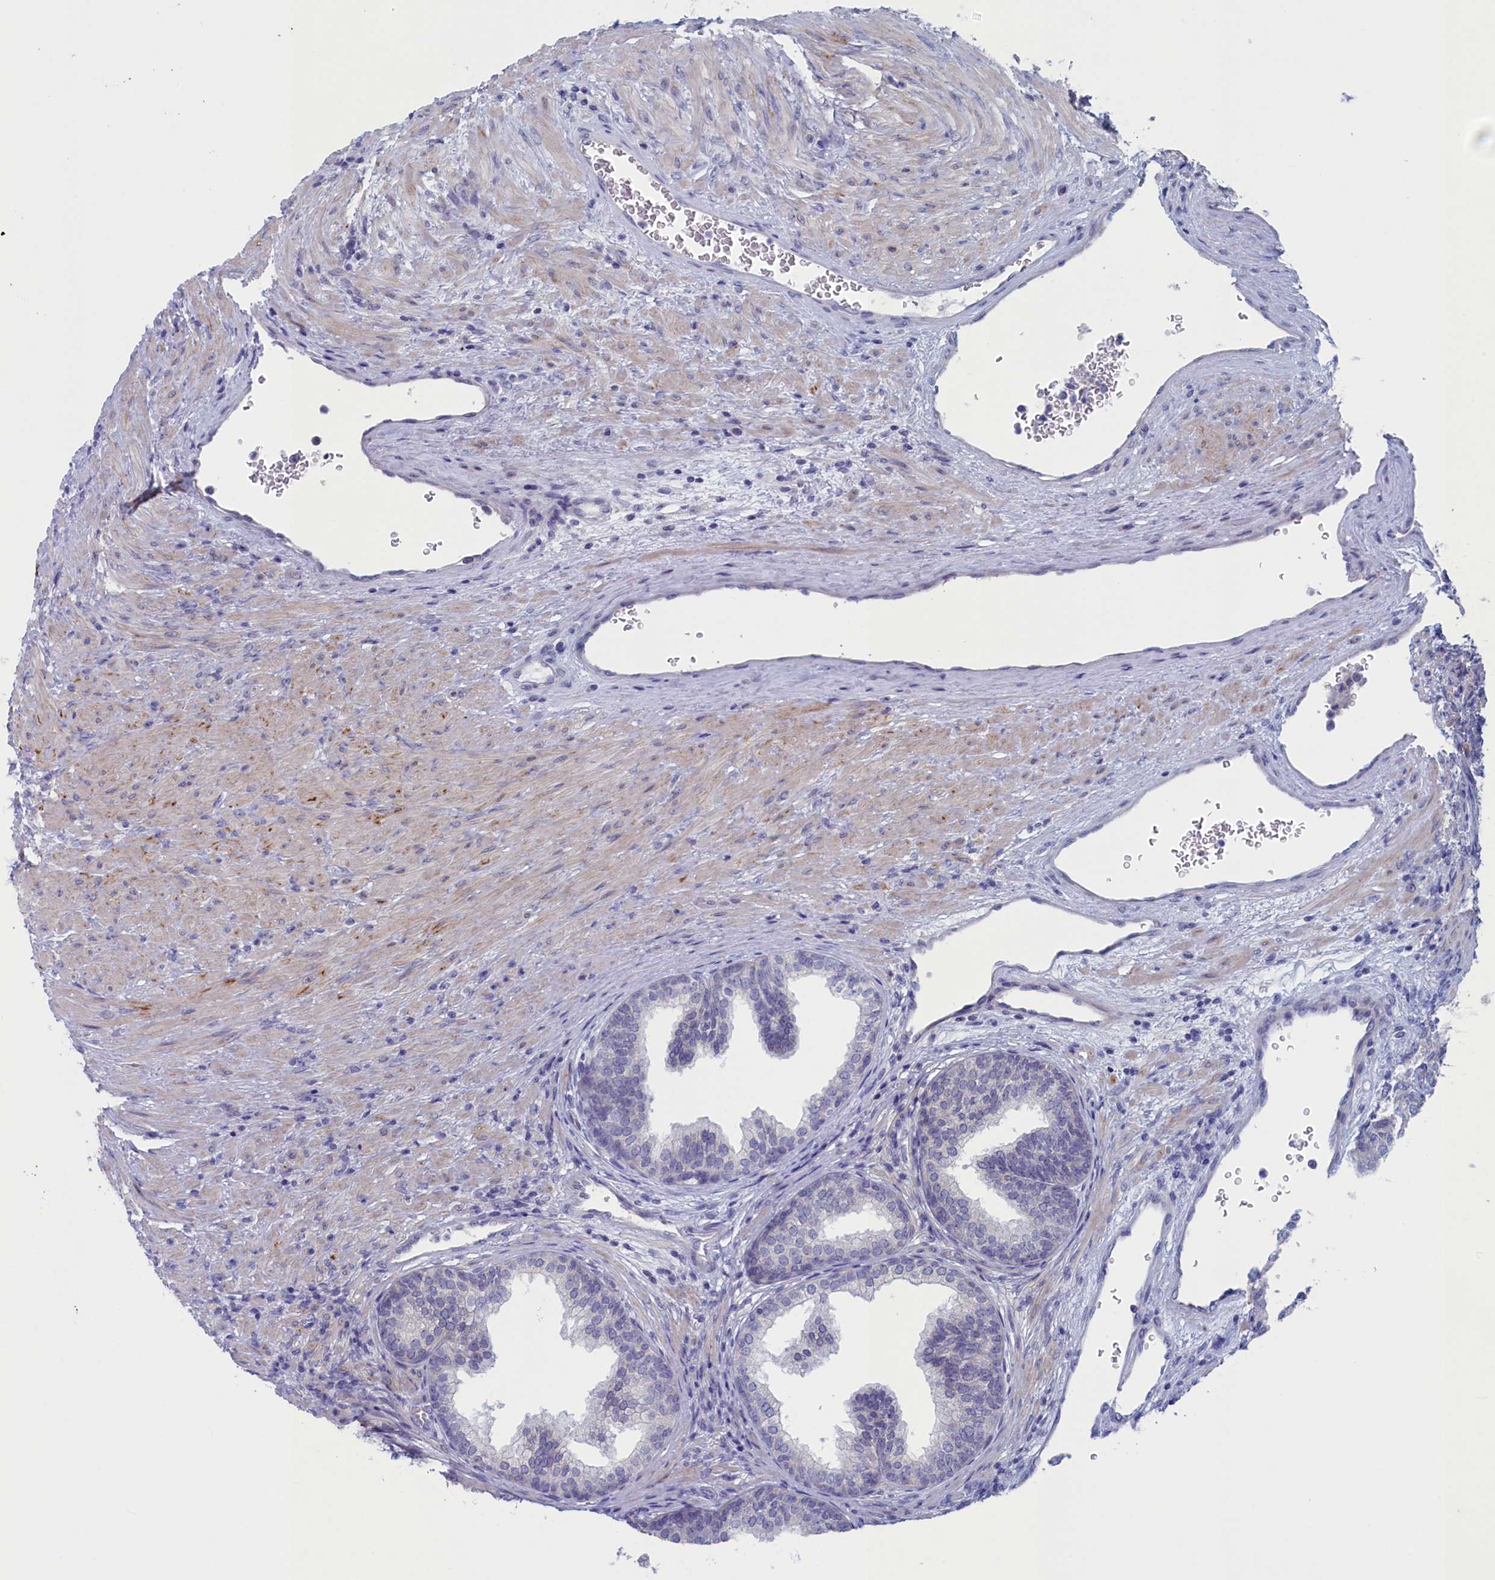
{"staining": {"intensity": "negative", "quantity": "none", "location": "none"}, "tissue": "prostate", "cell_type": "Glandular cells", "image_type": "normal", "snomed": [{"axis": "morphology", "description": "Normal tissue, NOS"}, {"axis": "topography", "description": "Prostate"}], "caption": "Immunohistochemistry histopathology image of normal prostate stained for a protein (brown), which reveals no staining in glandular cells.", "gene": "WDR76", "patient": {"sex": "male", "age": 76}}